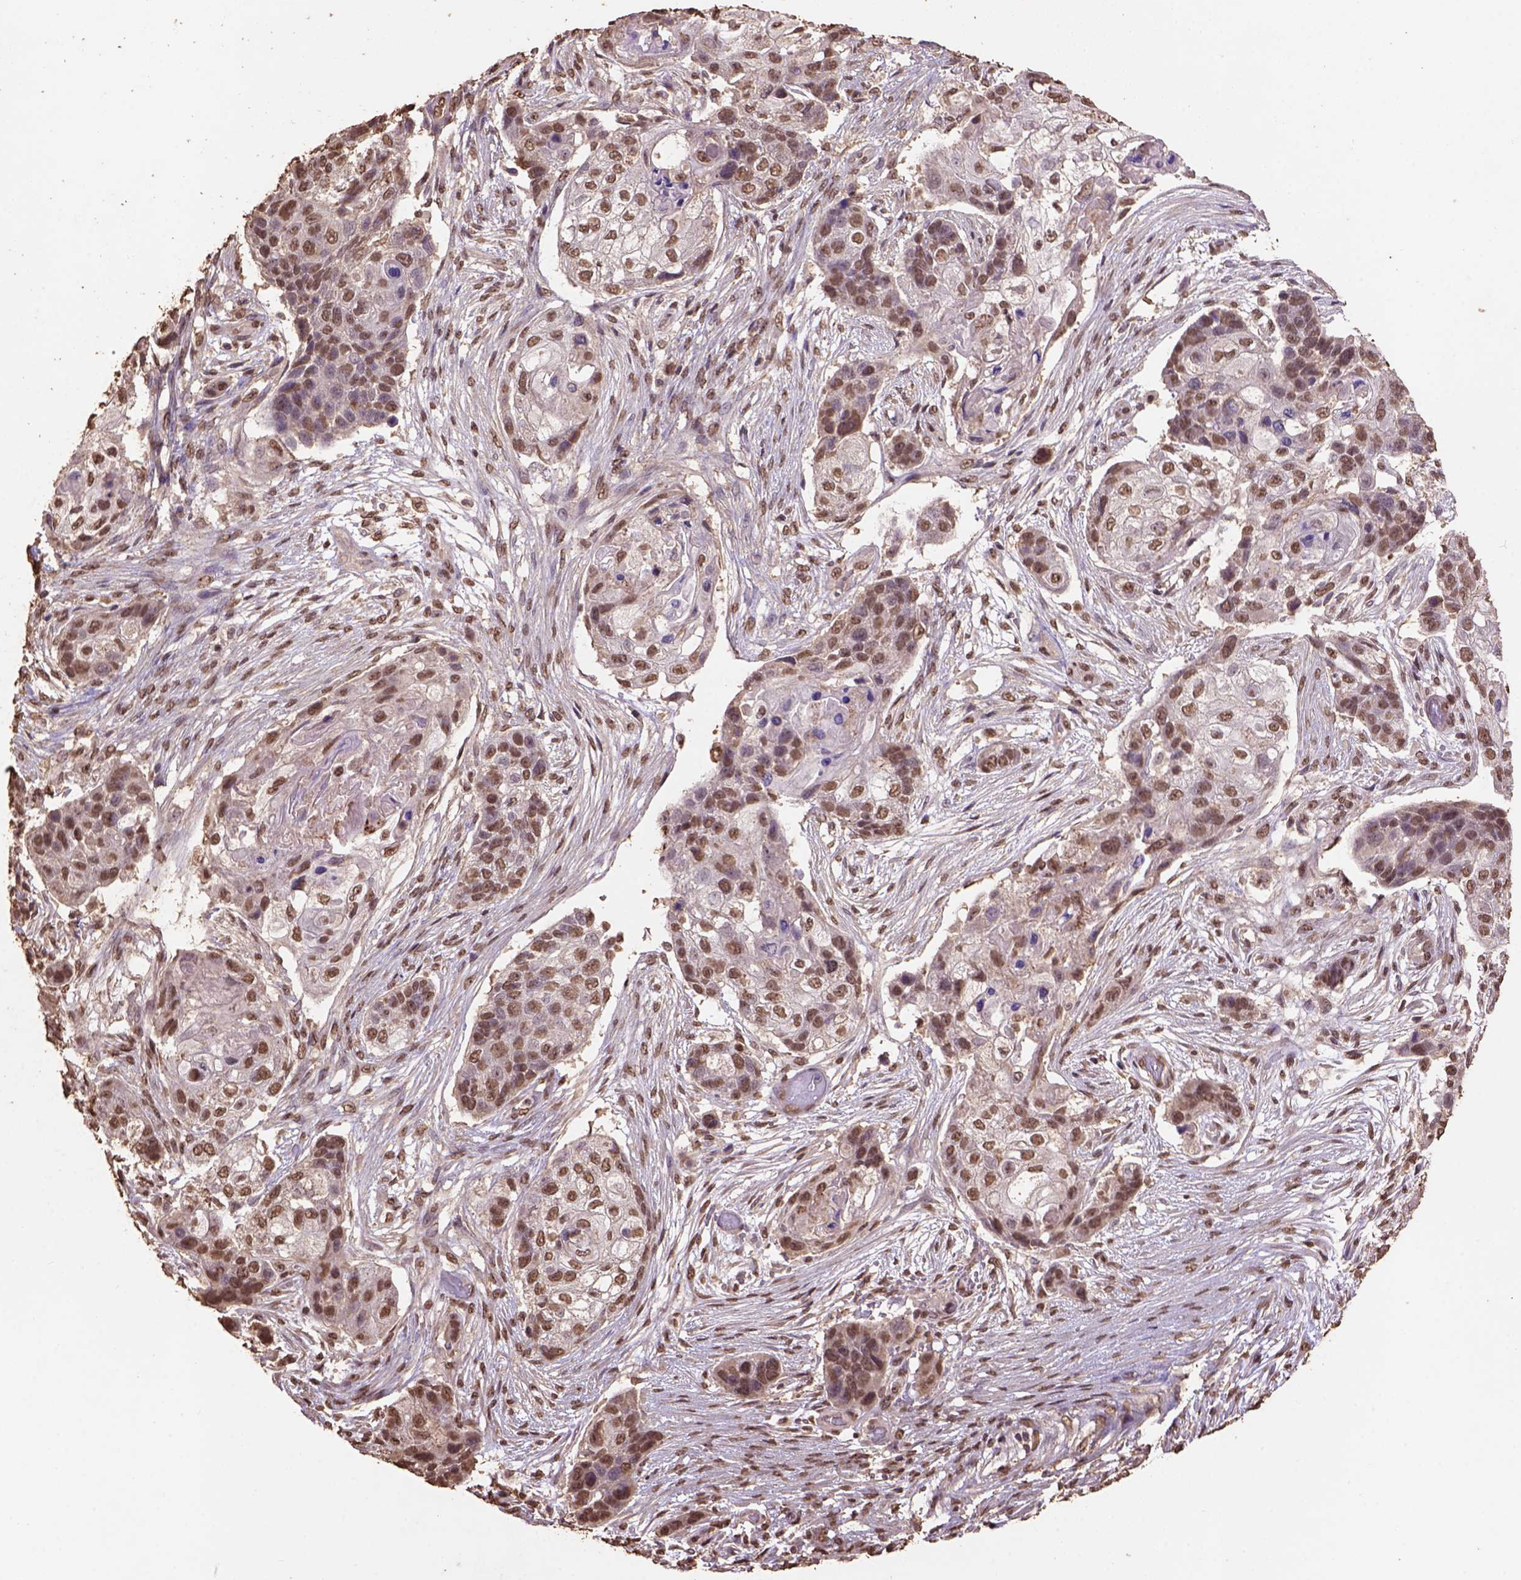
{"staining": {"intensity": "moderate", "quantity": ">75%", "location": "nuclear"}, "tissue": "lung cancer", "cell_type": "Tumor cells", "image_type": "cancer", "snomed": [{"axis": "morphology", "description": "Squamous cell carcinoma, NOS"}, {"axis": "topography", "description": "Lung"}], "caption": "Human lung cancer stained for a protein (brown) demonstrates moderate nuclear positive staining in about >75% of tumor cells.", "gene": "CSTF2T", "patient": {"sex": "male", "age": 69}}